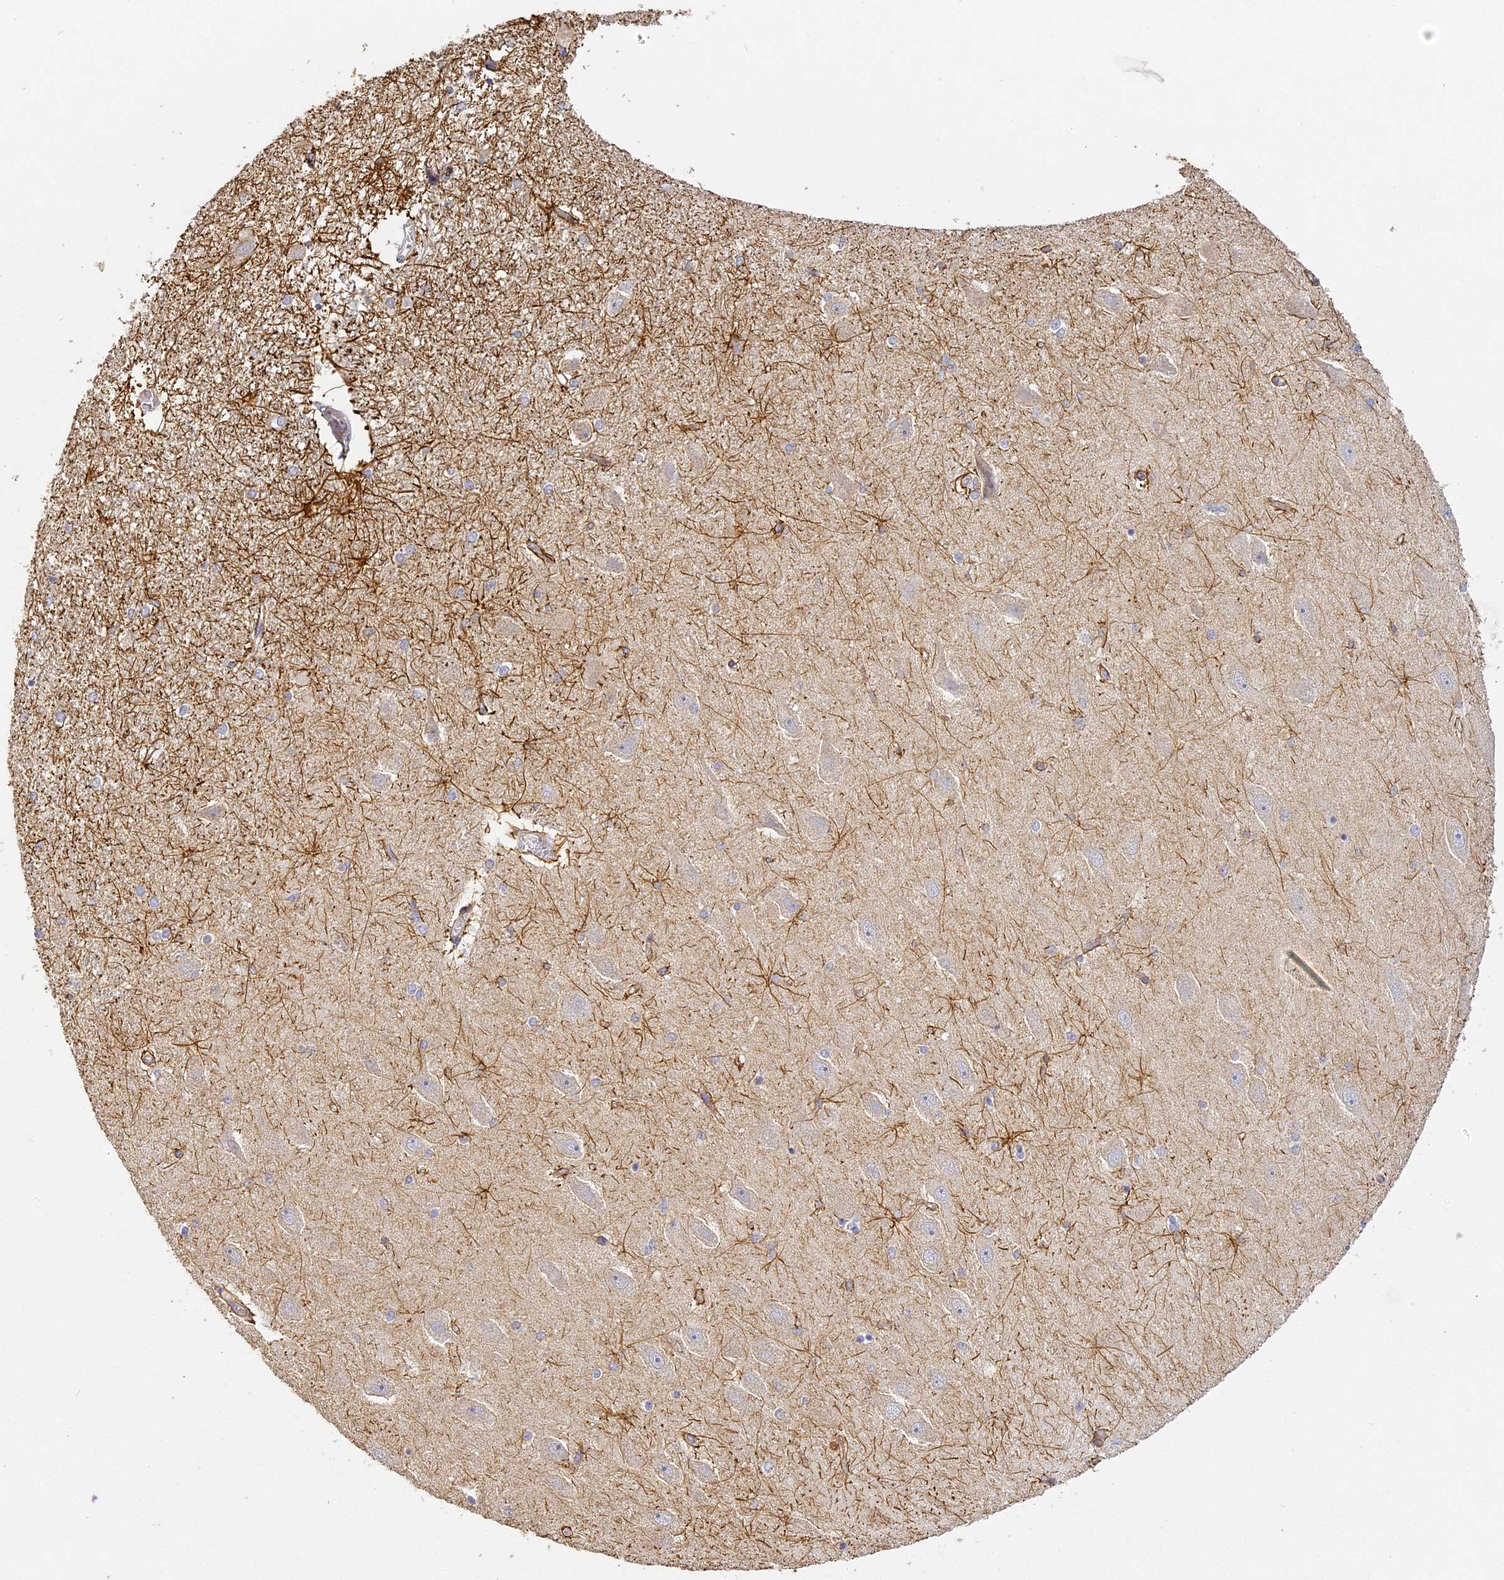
{"staining": {"intensity": "strong", "quantity": "<25%", "location": "cytoplasmic/membranous"}, "tissue": "hippocampus", "cell_type": "Glial cells", "image_type": "normal", "snomed": [{"axis": "morphology", "description": "Normal tissue, NOS"}, {"axis": "topography", "description": "Hippocampus"}], "caption": "Immunohistochemistry (IHC) of unremarkable hippocampus demonstrates medium levels of strong cytoplasmic/membranous staining in approximately <25% of glial cells. (IHC, brightfield microscopy, high magnification).", "gene": "MED28", "patient": {"sex": "female", "age": 54}}